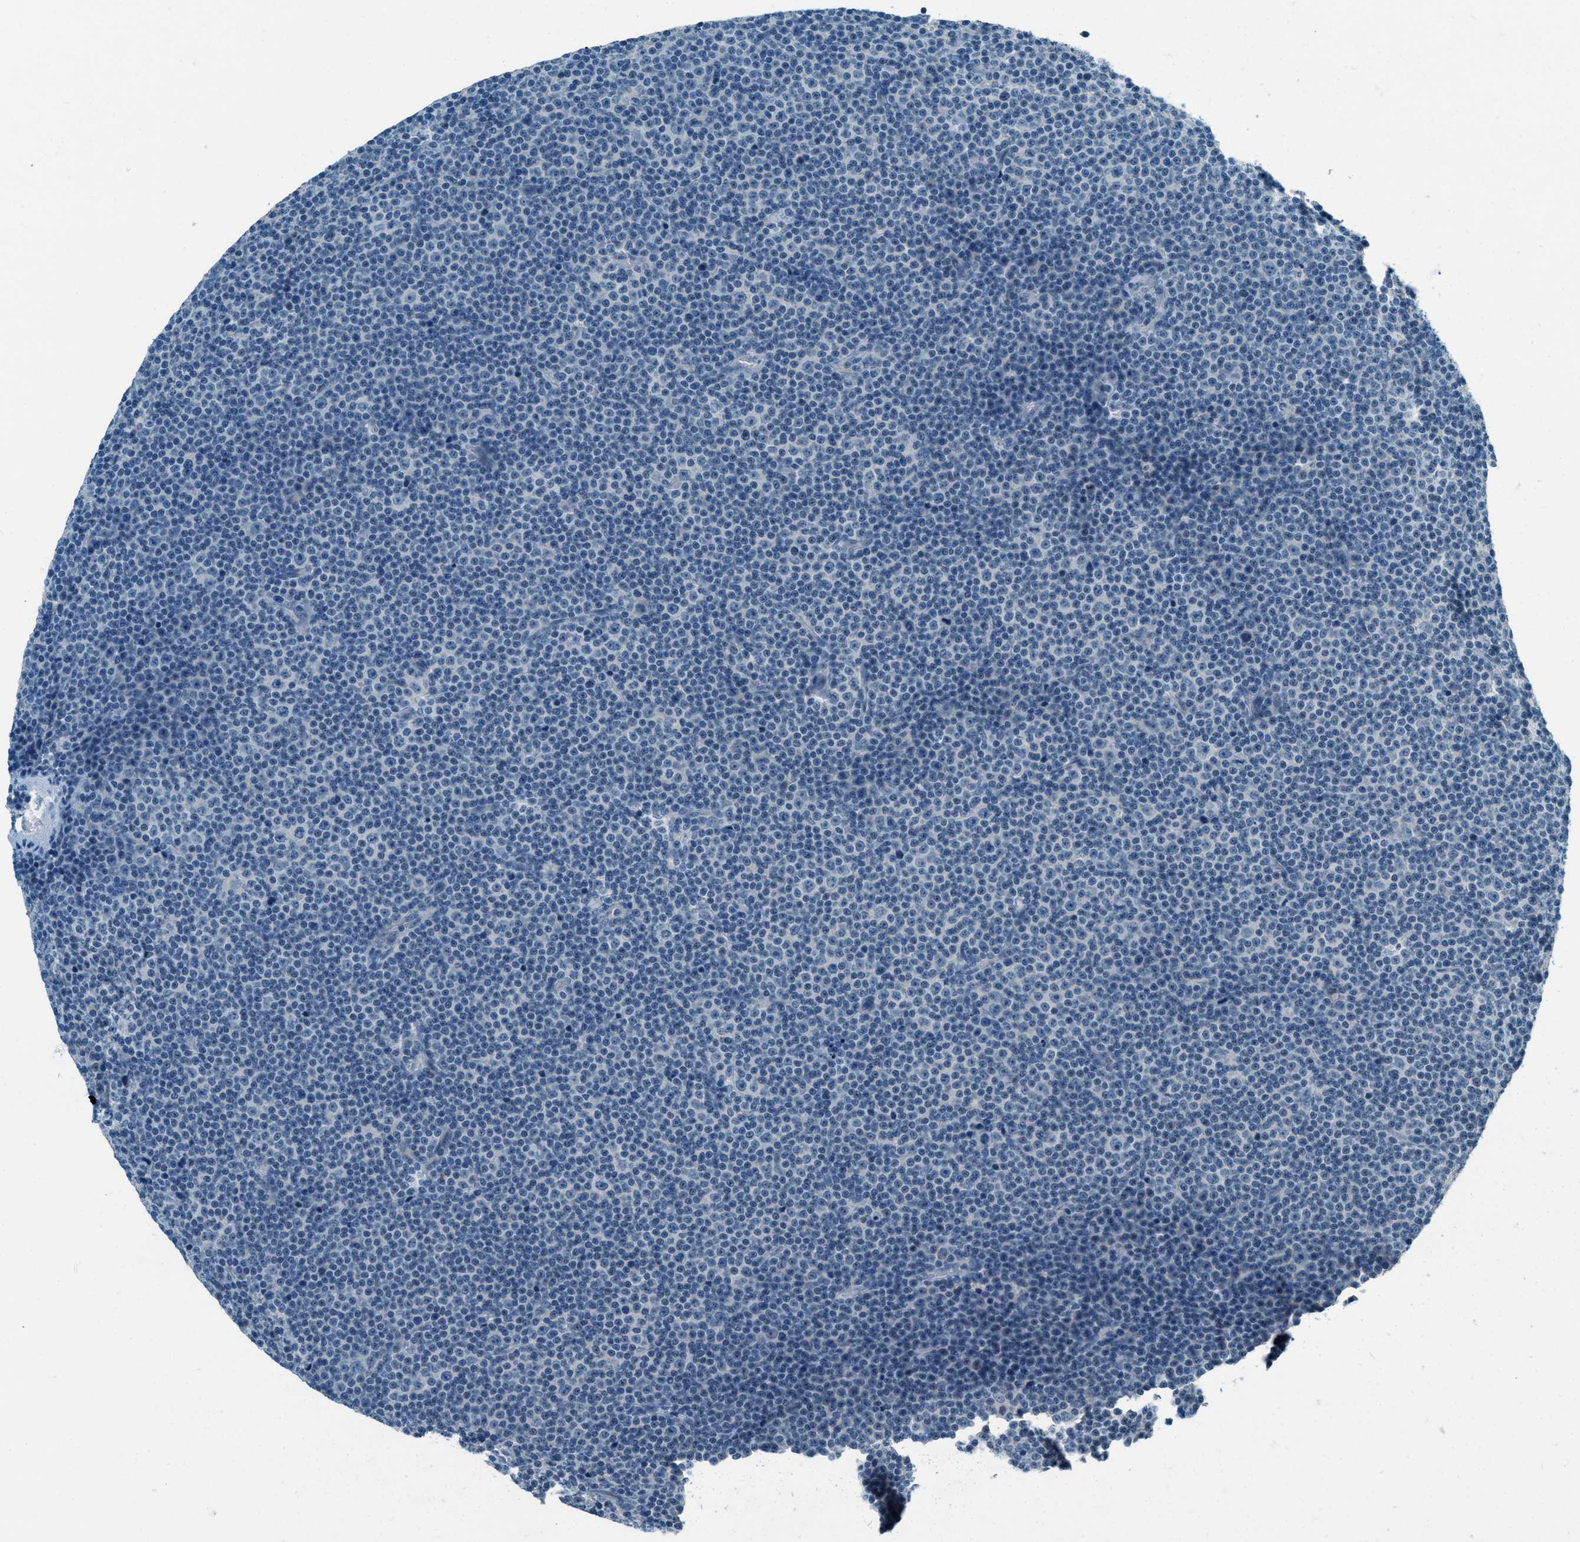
{"staining": {"intensity": "negative", "quantity": "none", "location": "none"}, "tissue": "lymphoma", "cell_type": "Tumor cells", "image_type": "cancer", "snomed": [{"axis": "morphology", "description": "Malignant lymphoma, non-Hodgkin's type, Low grade"}, {"axis": "topography", "description": "Lymph node"}], "caption": "This is an immunohistochemistry micrograph of lymphoma. There is no staining in tumor cells.", "gene": "MSLN", "patient": {"sex": "female", "age": 67}}